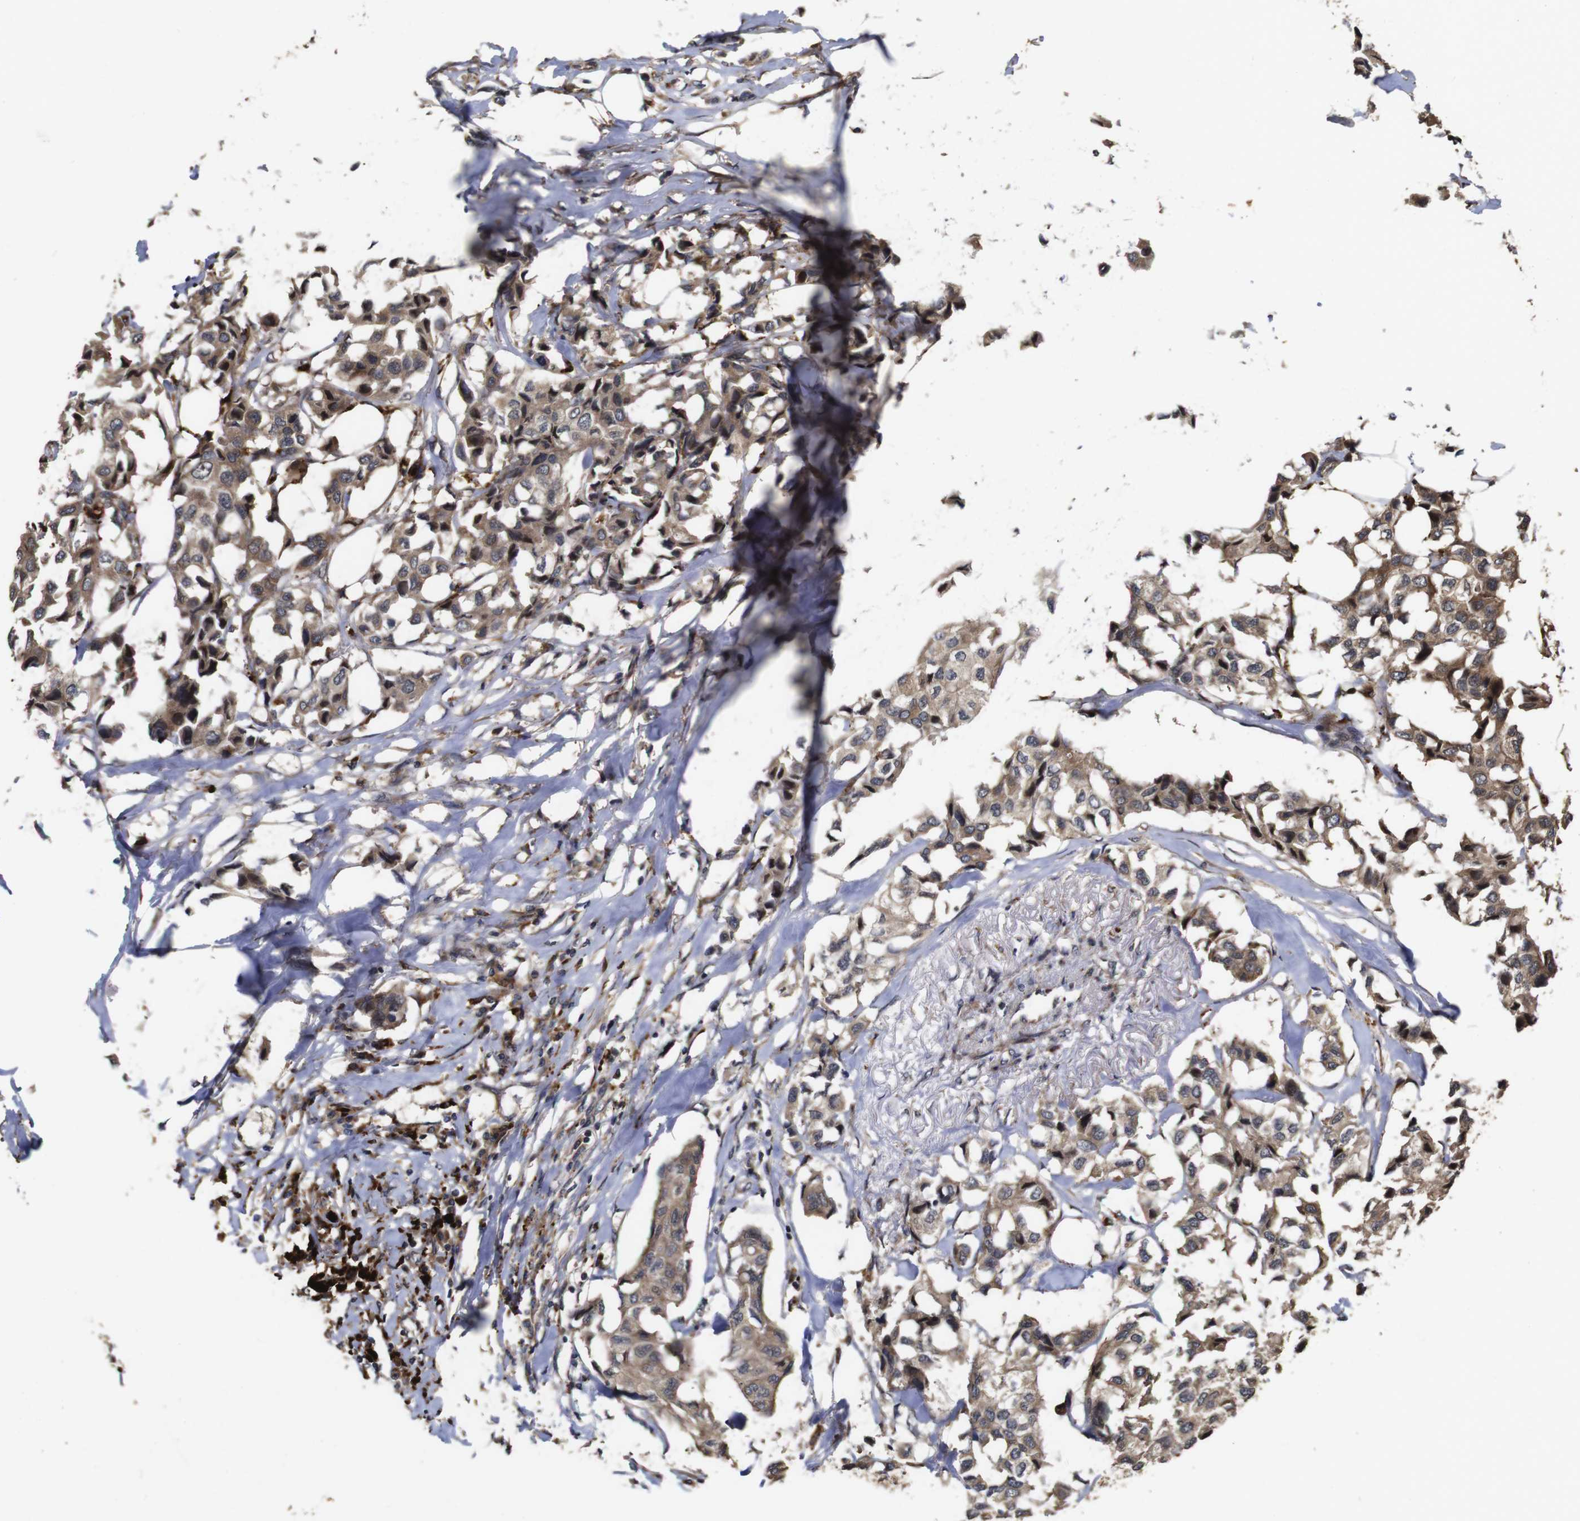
{"staining": {"intensity": "moderate", "quantity": ">75%", "location": "cytoplasmic/membranous"}, "tissue": "breast cancer", "cell_type": "Tumor cells", "image_type": "cancer", "snomed": [{"axis": "morphology", "description": "Duct carcinoma"}, {"axis": "topography", "description": "Breast"}], "caption": "Moderate cytoplasmic/membranous protein expression is appreciated in approximately >75% of tumor cells in breast infiltrating ductal carcinoma.", "gene": "PTPN14", "patient": {"sex": "female", "age": 80}}